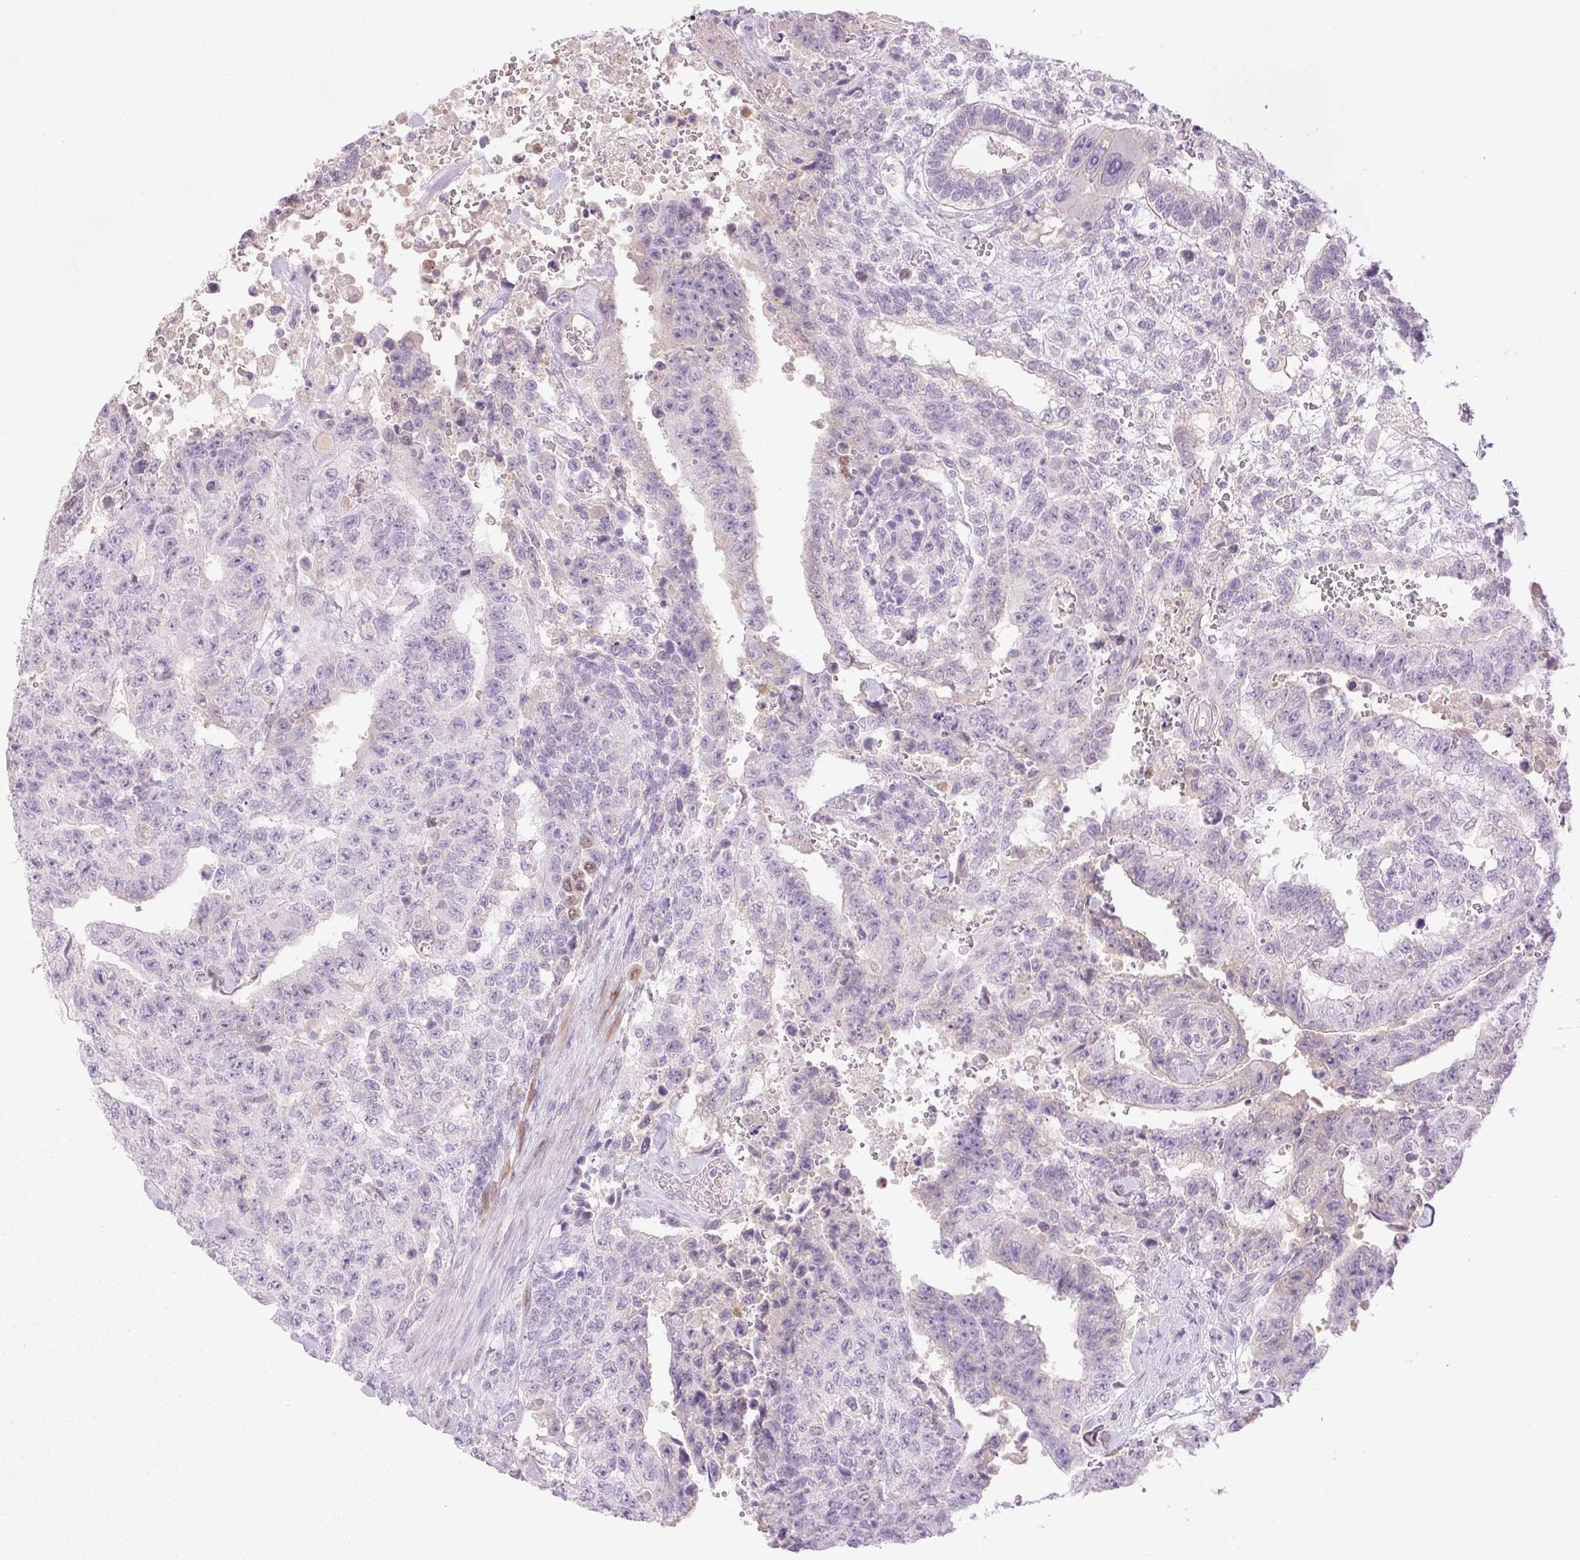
{"staining": {"intensity": "negative", "quantity": "none", "location": "none"}, "tissue": "testis cancer", "cell_type": "Tumor cells", "image_type": "cancer", "snomed": [{"axis": "morphology", "description": "Carcinoma, Embryonal, NOS"}, {"axis": "topography", "description": "Testis"}], "caption": "Embryonal carcinoma (testis) was stained to show a protein in brown. There is no significant staining in tumor cells. Nuclei are stained in blue.", "gene": "EMX2", "patient": {"sex": "male", "age": 24}}